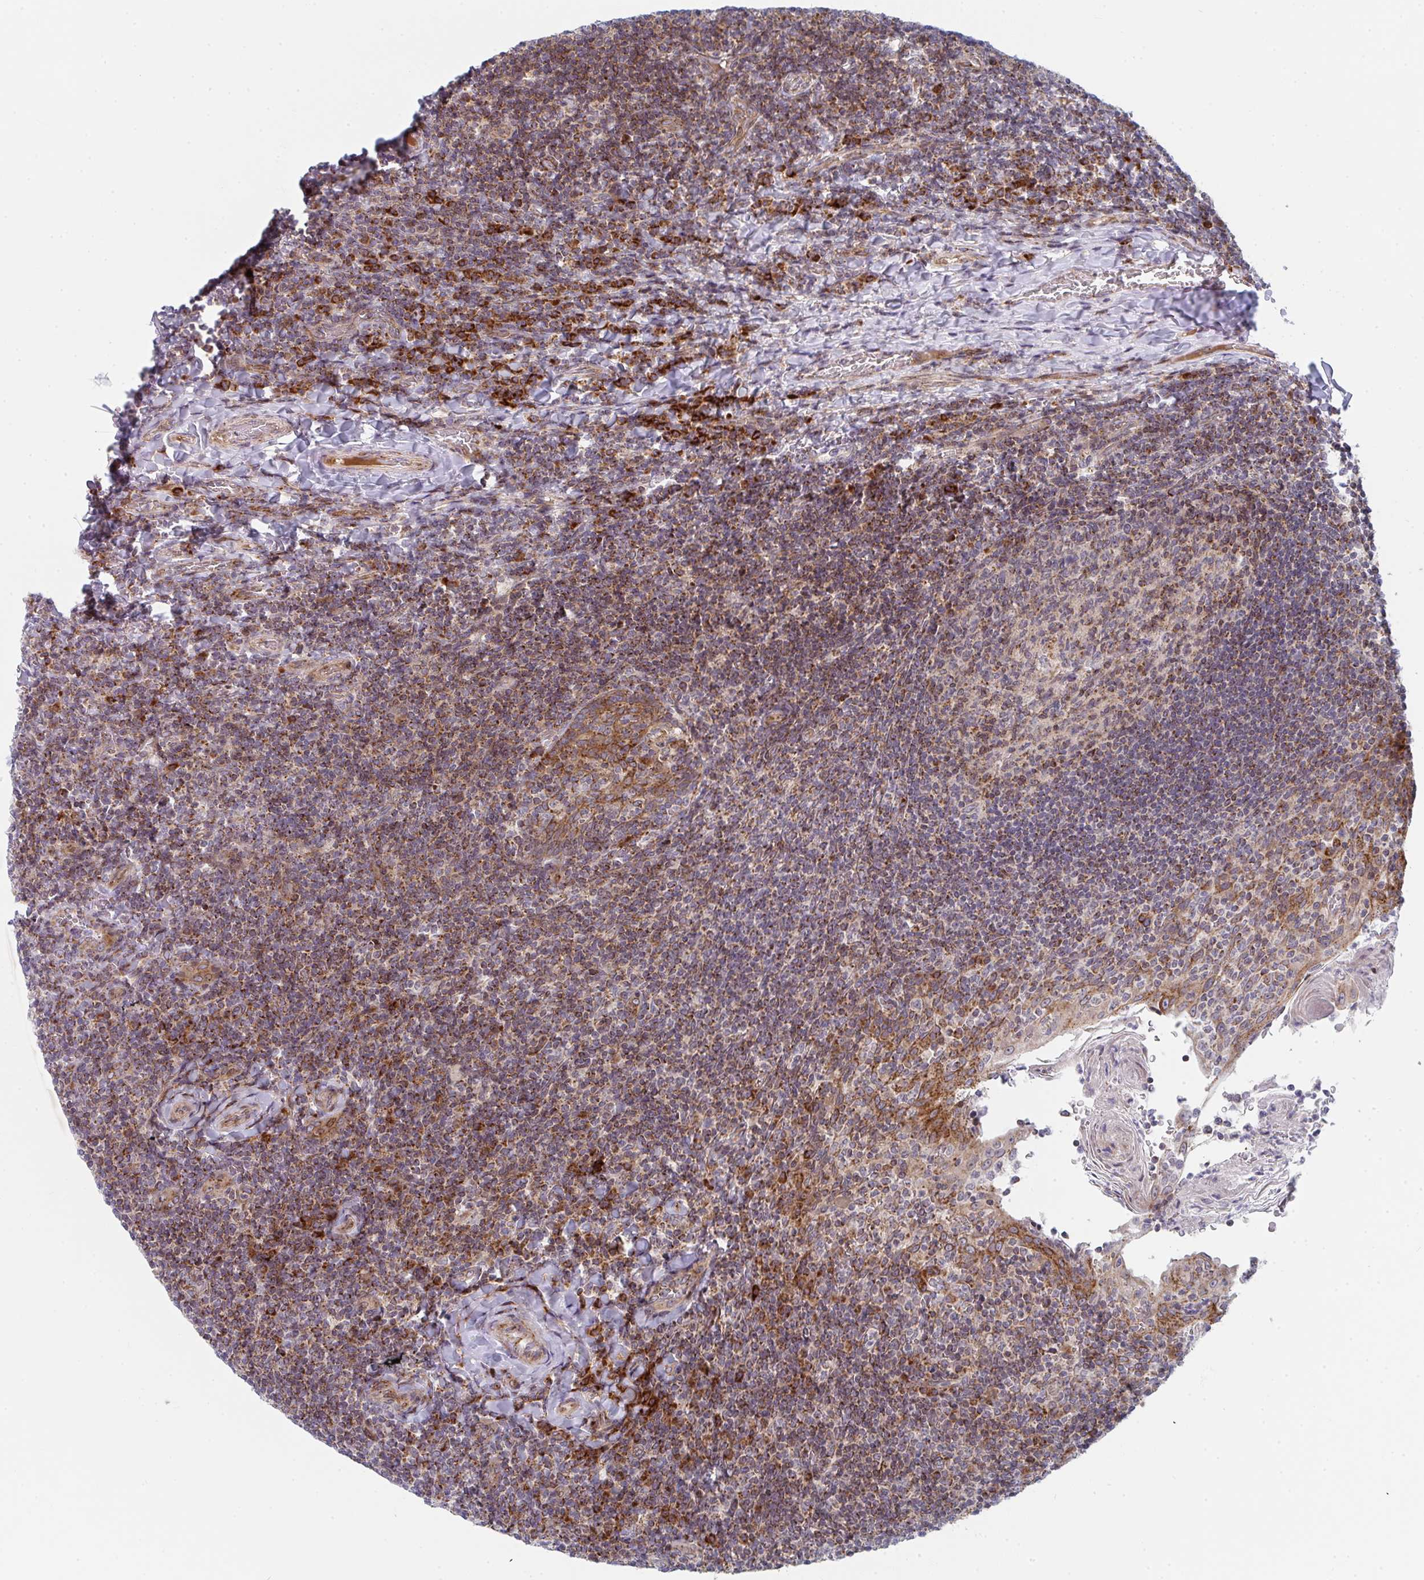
{"staining": {"intensity": "moderate", "quantity": "25%-75%", "location": "cytoplasmic/membranous"}, "tissue": "tonsil", "cell_type": "Germinal center cells", "image_type": "normal", "snomed": [{"axis": "morphology", "description": "Normal tissue, NOS"}, {"axis": "topography", "description": "Tonsil"}], "caption": "Immunohistochemical staining of normal human tonsil shows medium levels of moderate cytoplasmic/membranous staining in about 25%-75% of germinal center cells.", "gene": "PRKCH", "patient": {"sex": "female", "age": 10}}